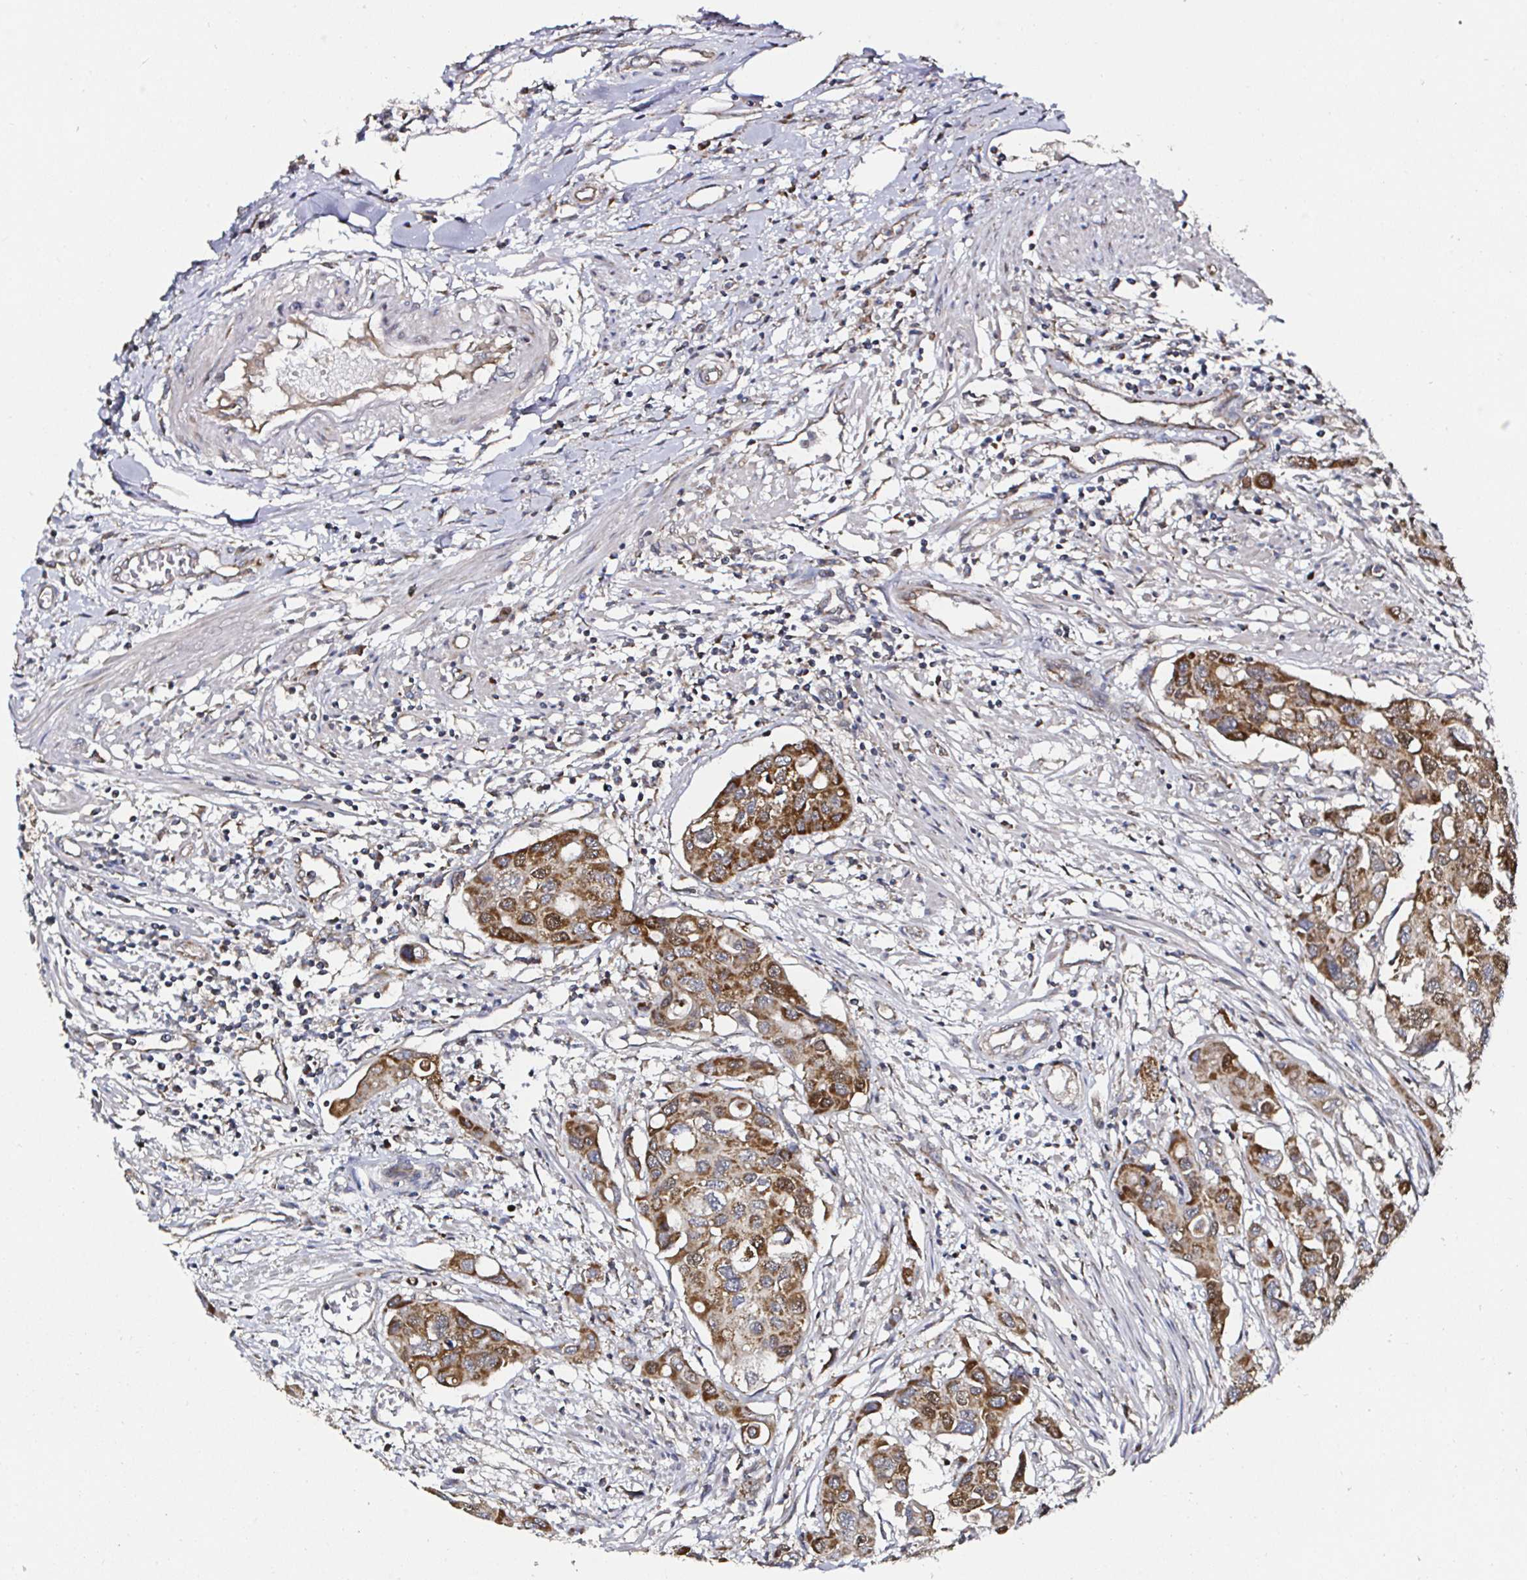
{"staining": {"intensity": "strong", "quantity": ">75%", "location": "cytoplasmic/membranous"}, "tissue": "colorectal cancer", "cell_type": "Tumor cells", "image_type": "cancer", "snomed": [{"axis": "morphology", "description": "Adenocarcinoma, NOS"}, {"axis": "topography", "description": "Colon"}], "caption": "A micrograph of colorectal cancer stained for a protein exhibits strong cytoplasmic/membranous brown staining in tumor cells.", "gene": "ATAD3B", "patient": {"sex": "male", "age": 77}}